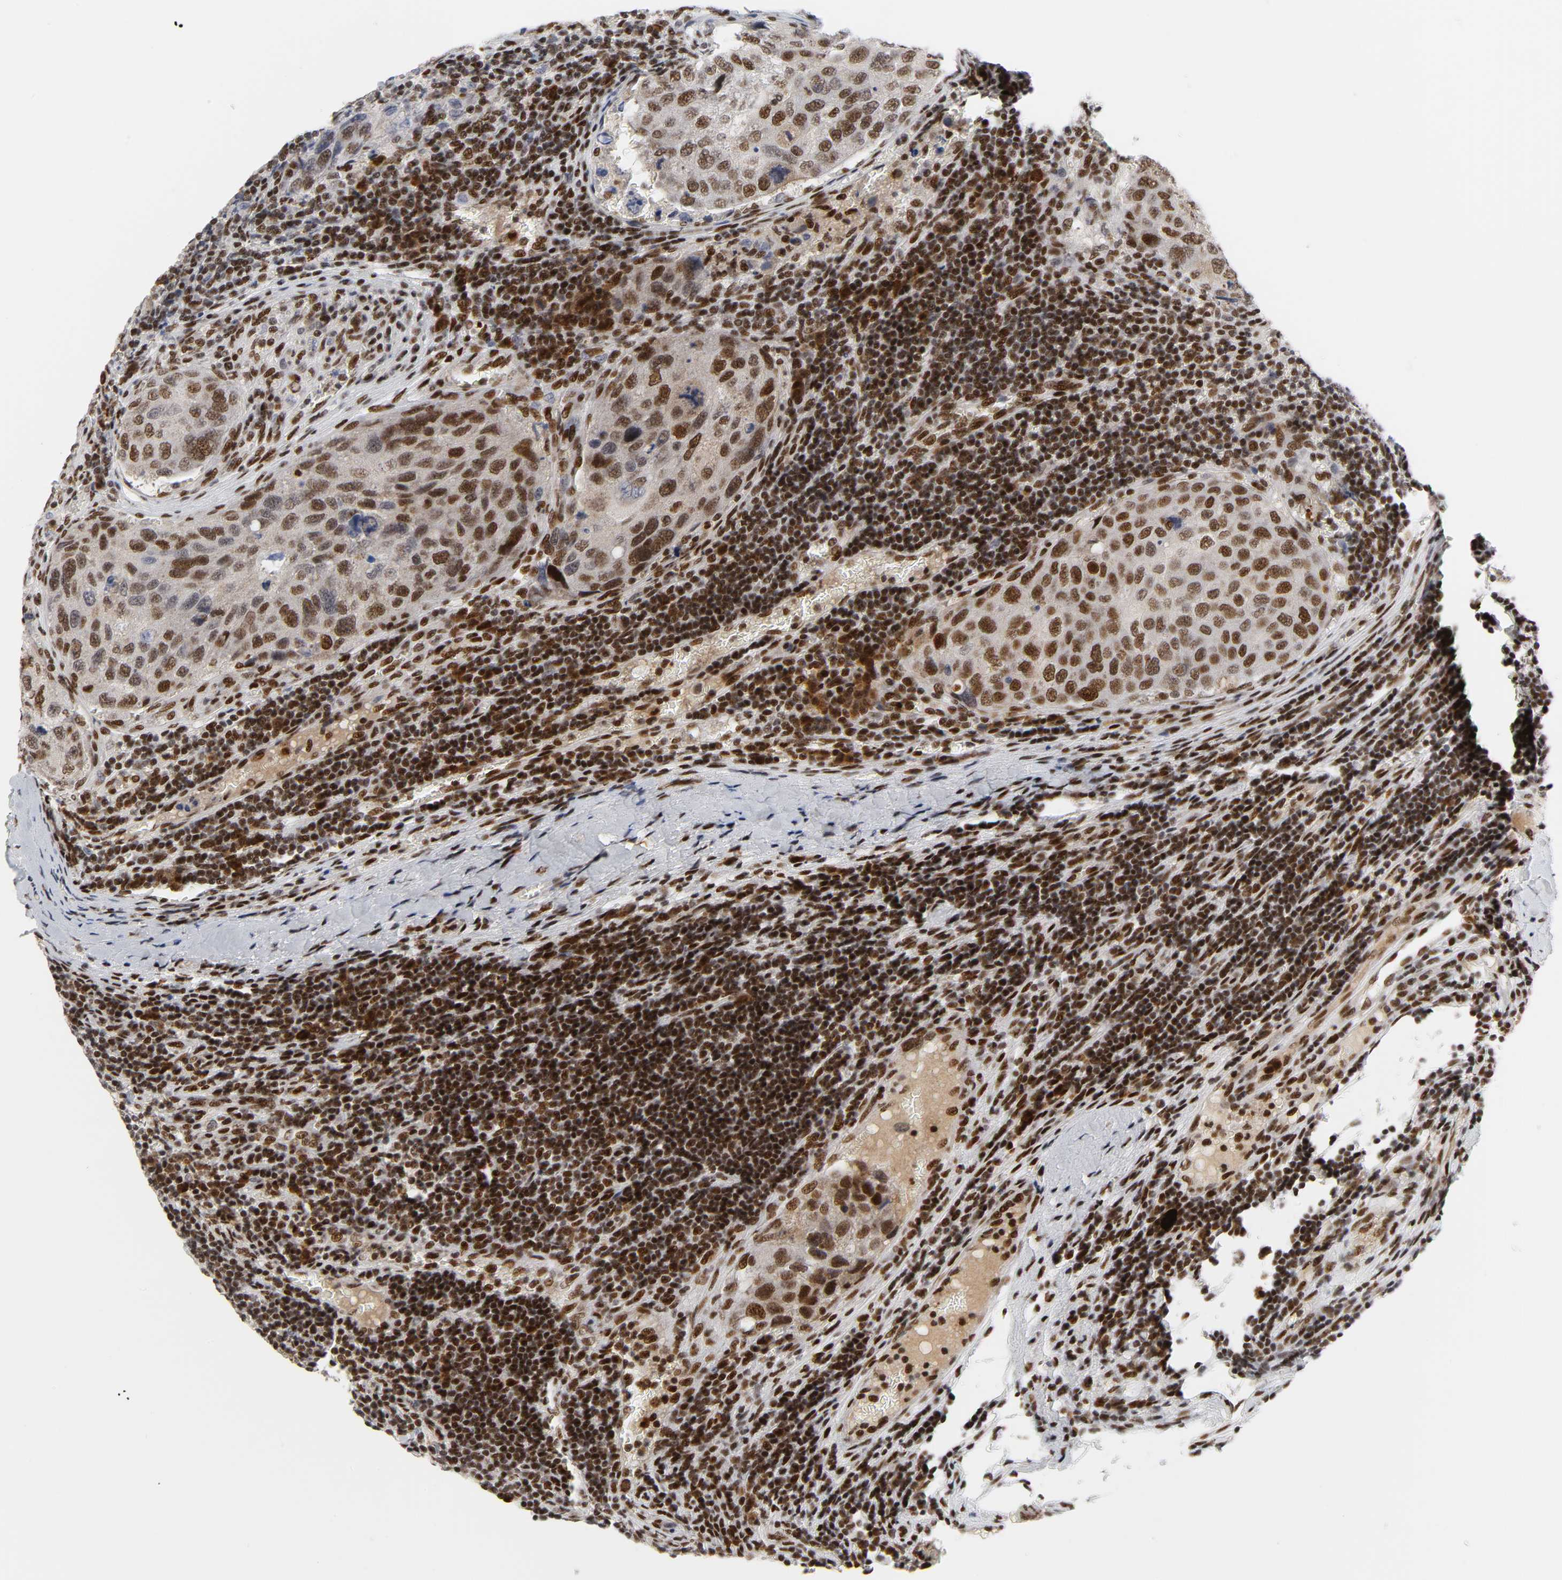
{"staining": {"intensity": "strong", "quantity": ">75%", "location": "nuclear"}, "tissue": "urothelial cancer", "cell_type": "Tumor cells", "image_type": "cancer", "snomed": [{"axis": "morphology", "description": "Urothelial carcinoma, High grade"}, {"axis": "topography", "description": "Lymph node"}, {"axis": "topography", "description": "Urinary bladder"}], "caption": "Protein expression analysis of urothelial carcinoma (high-grade) reveals strong nuclear staining in approximately >75% of tumor cells.", "gene": "CREBBP", "patient": {"sex": "male", "age": 51}}